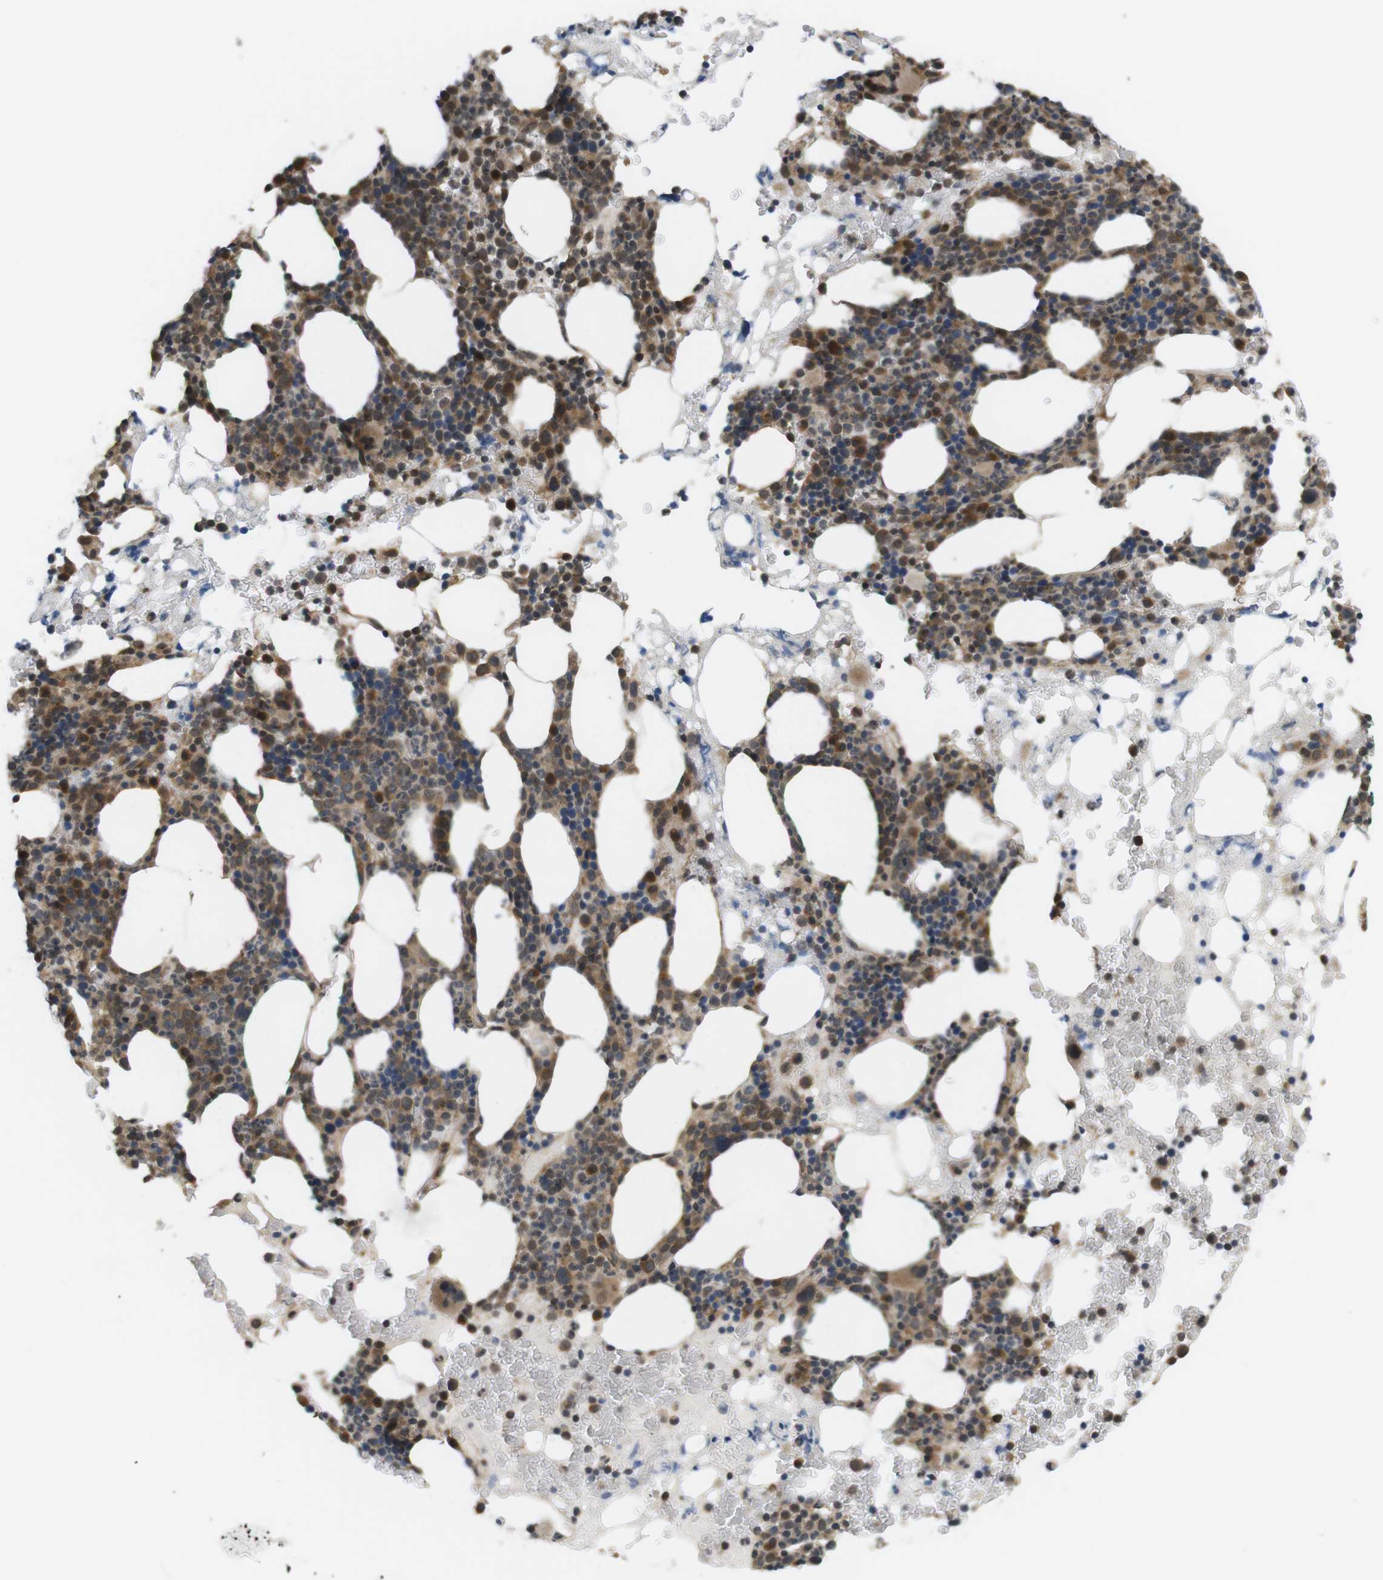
{"staining": {"intensity": "moderate", "quantity": ">75%", "location": "cytoplasmic/membranous"}, "tissue": "bone marrow", "cell_type": "Hematopoietic cells", "image_type": "normal", "snomed": [{"axis": "morphology", "description": "Normal tissue, NOS"}, {"axis": "morphology", "description": "Inflammation, NOS"}, {"axis": "topography", "description": "Bone marrow"}], "caption": "Bone marrow stained with DAB immunohistochemistry (IHC) reveals medium levels of moderate cytoplasmic/membranous positivity in approximately >75% of hematopoietic cells.", "gene": "RNF130", "patient": {"sex": "female", "age": 84}}